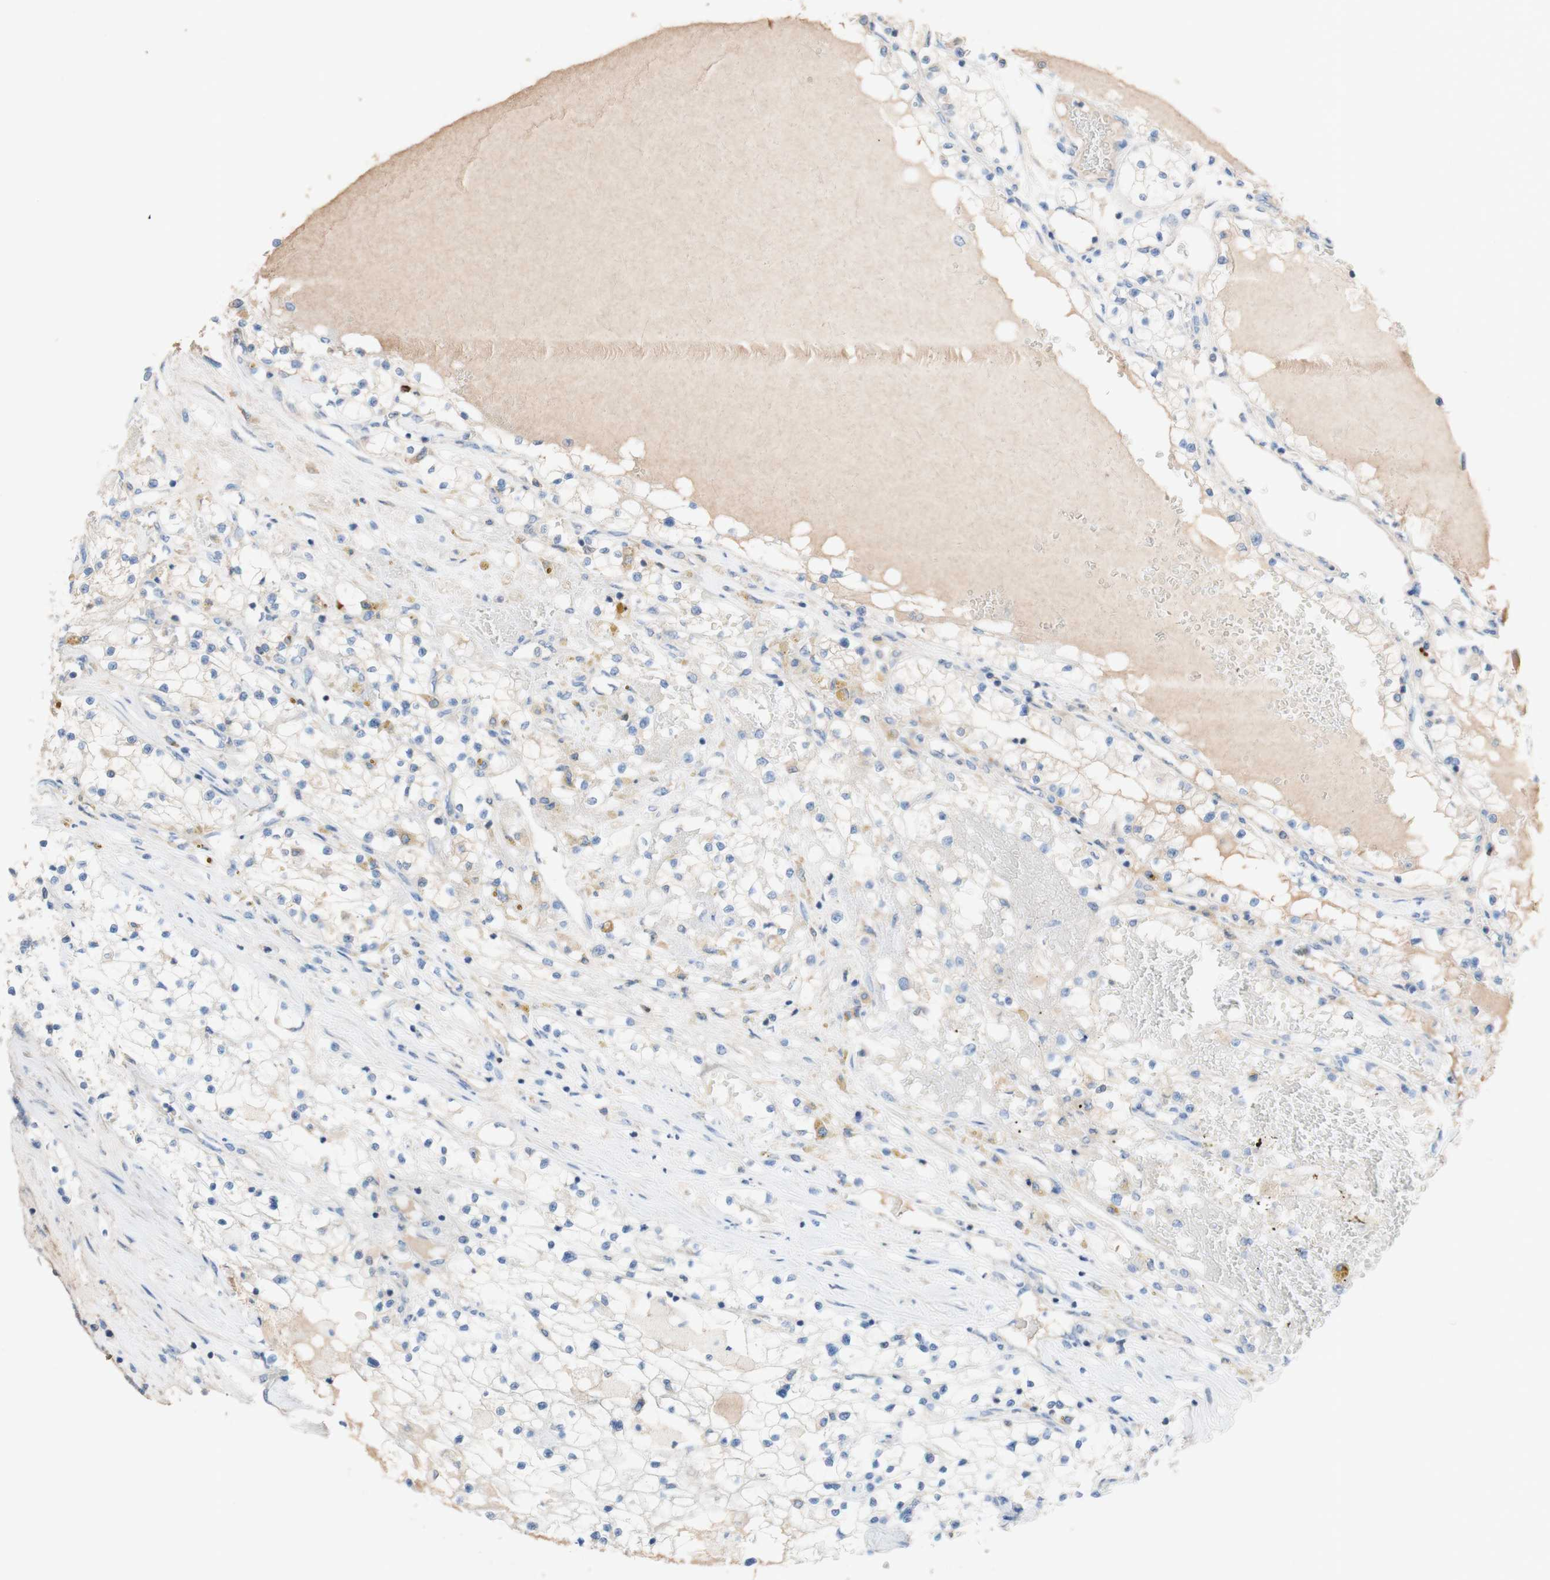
{"staining": {"intensity": "negative", "quantity": "none", "location": "none"}, "tissue": "renal cancer", "cell_type": "Tumor cells", "image_type": "cancer", "snomed": [{"axis": "morphology", "description": "Adenocarcinoma, NOS"}, {"axis": "topography", "description": "Kidney"}], "caption": "Tumor cells show no significant positivity in adenocarcinoma (renal). Nuclei are stained in blue.", "gene": "PACSIN1", "patient": {"sex": "male", "age": 68}}